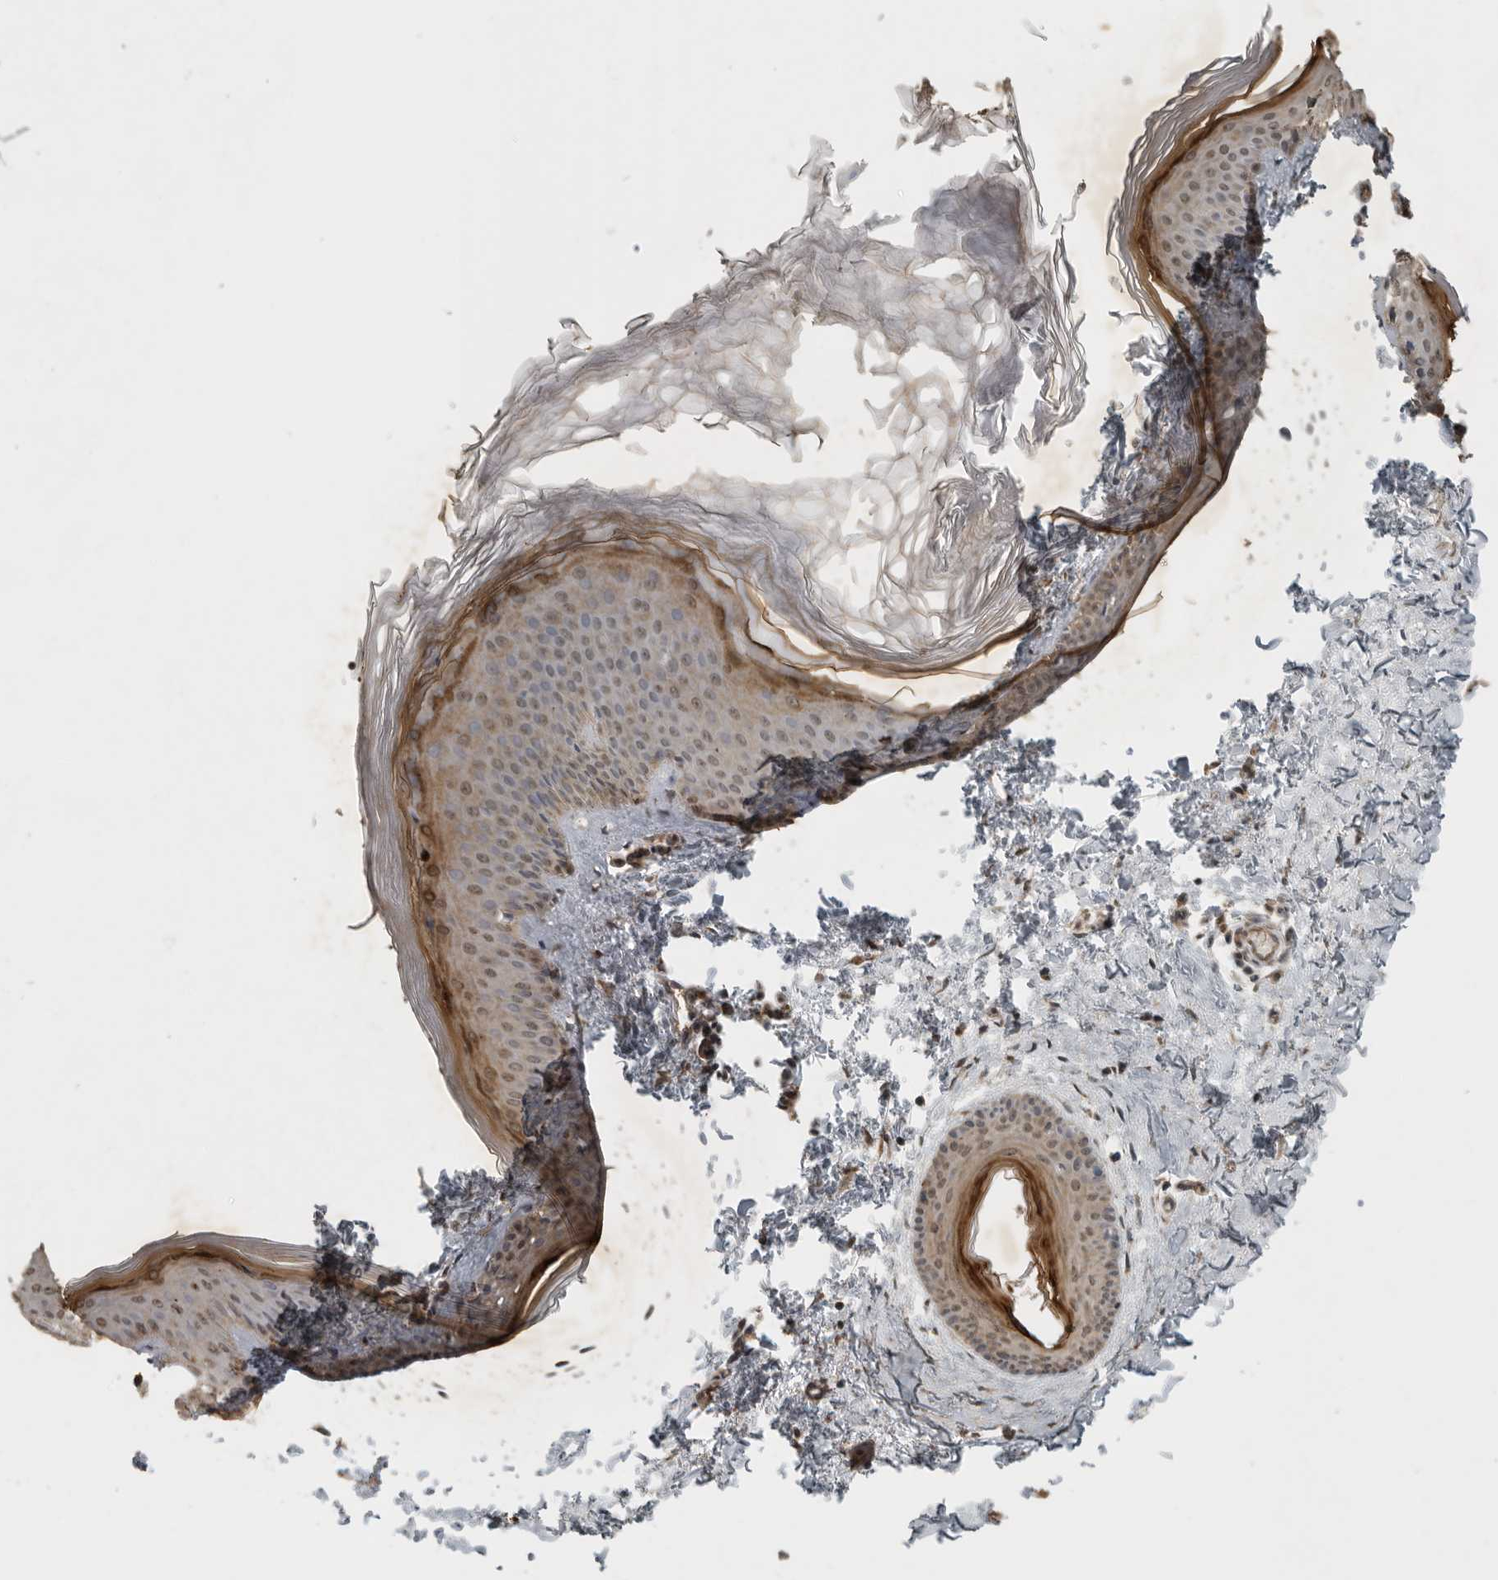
{"staining": {"intensity": "moderate", "quantity": ">75%", "location": "cytoplasmic/membranous,nuclear"}, "tissue": "skin", "cell_type": "Fibroblasts", "image_type": "normal", "snomed": [{"axis": "morphology", "description": "Normal tissue, NOS"}, {"axis": "topography", "description": "Skin"}], "caption": "This is an image of IHC staining of benign skin, which shows moderate positivity in the cytoplasmic/membranous,nuclear of fibroblasts.", "gene": "AFAP1", "patient": {"sex": "female", "age": 27}}